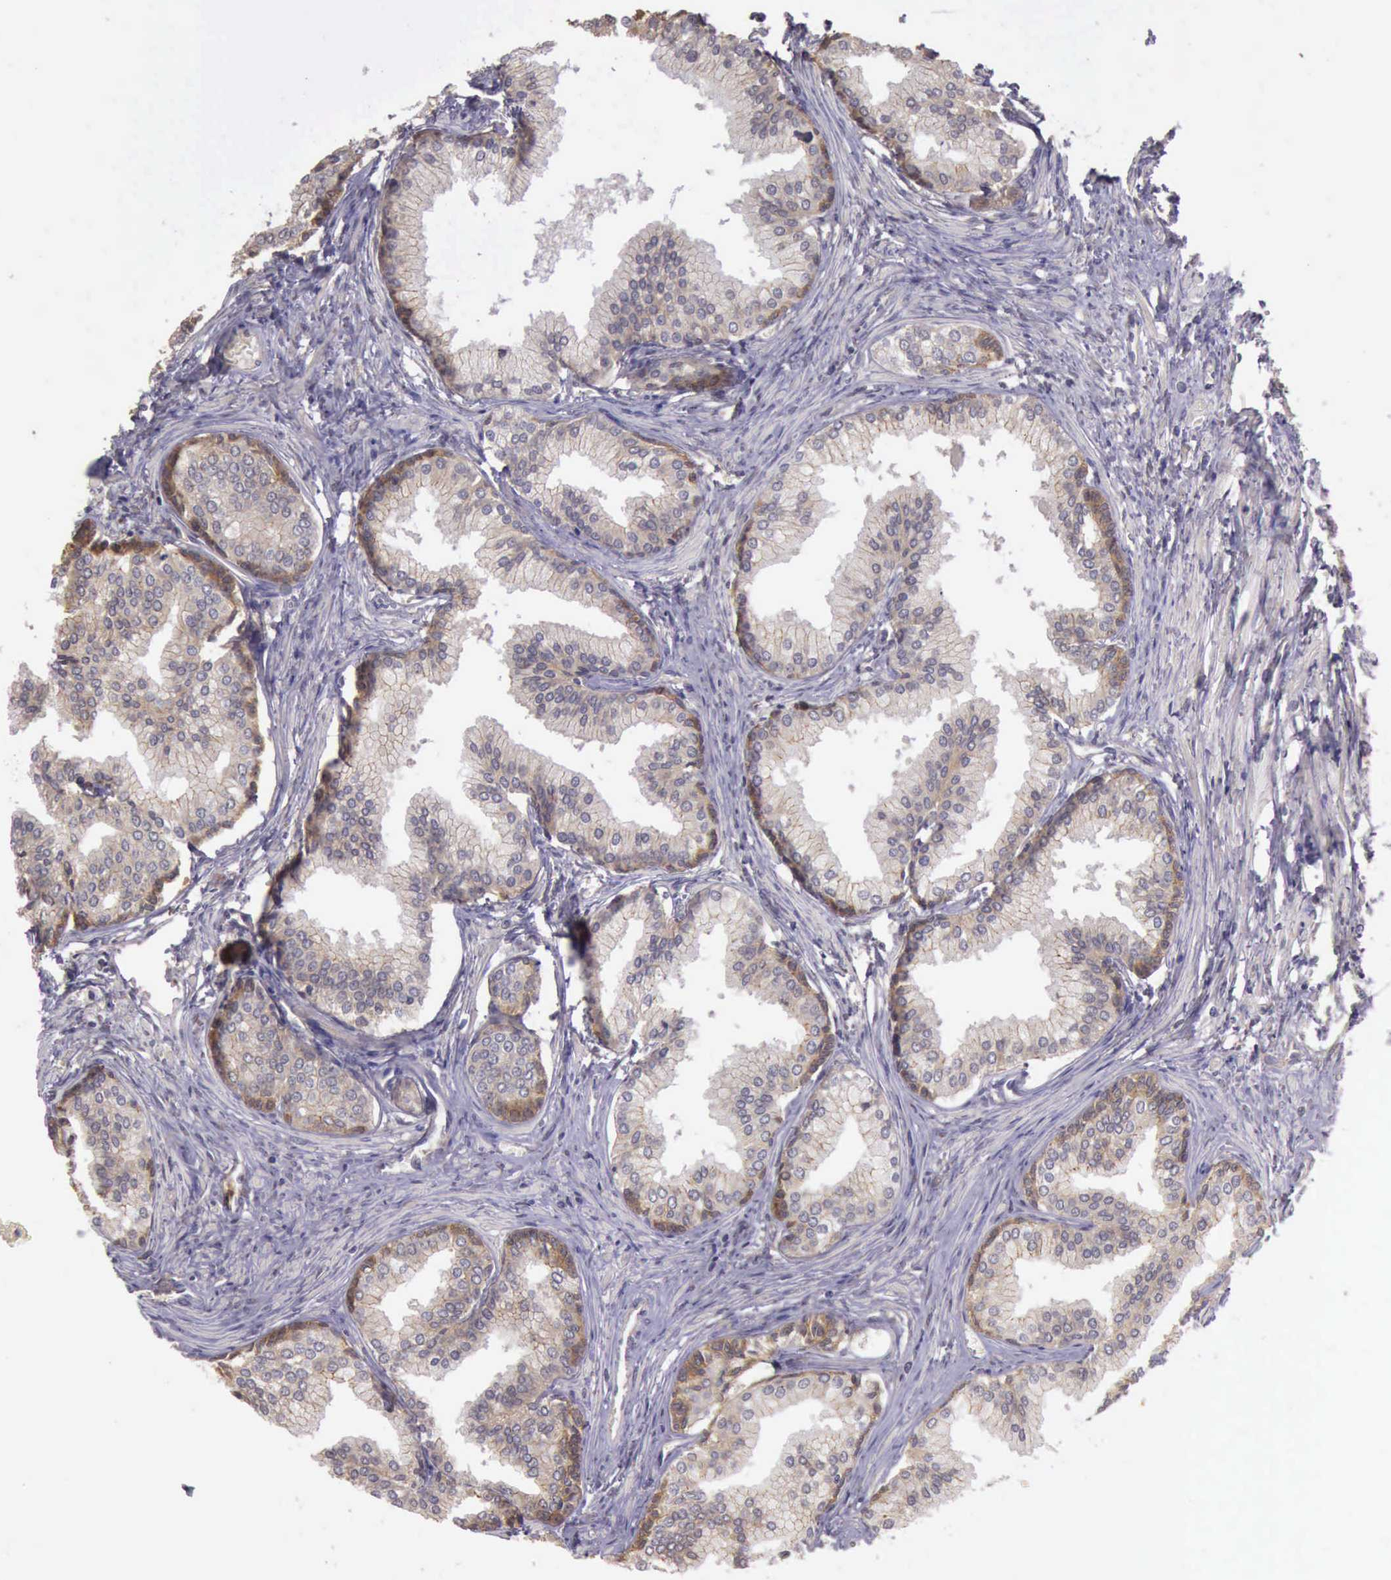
{"staining": {"intensity": "strong", "quantity": "25%-75%", "location": "cytoplasmic/membranous"}, "tissue": "prostate", "cell_type": "Glandular cells", "image_type": "normal", "snomed": [{"axis": "morphology", "description": "Normal tissue, NOS"}, {"axis": "topography", "description": "Prostate"}], "caption": "High-magnification brightfield microscopy of normal prostate stained with DAB (3,3'-diaminobenzidine) (brown) and counterstained with hematoxylin (blue). glandular cells exhibit strong cytoplasmic/membranous positivity is seen in approximately25%-75% of cells. (Stains: DAB in brown, nuclei in blue, Microscopy: brightfield microscopy at high magnification).", "gene": "EIF5", "patient": {"sex": "male", "age": 68}}